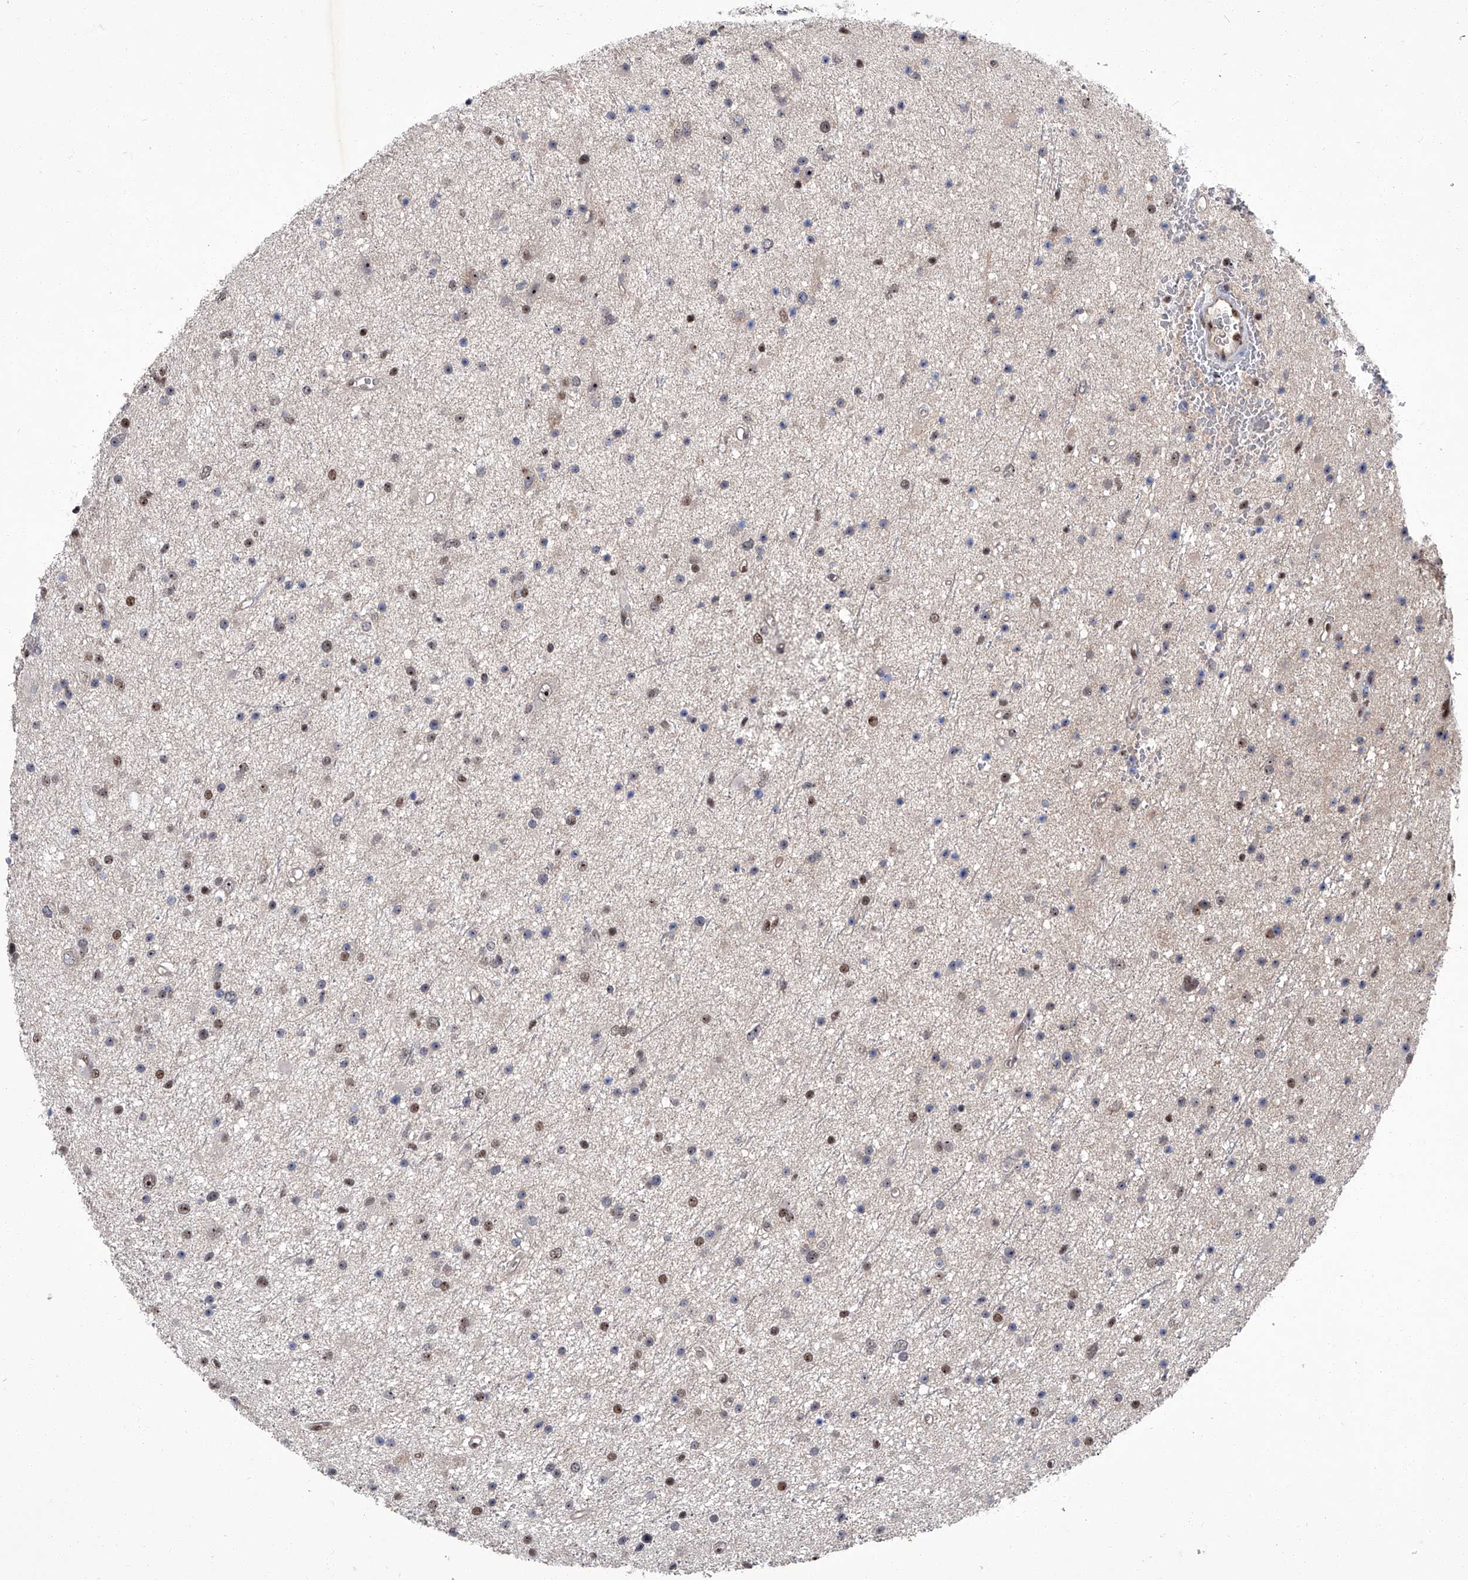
{"staining": {"intensity": "moderate", "quantity": "<25%", "location": "nuclear"}, "tissue": "glioma", "cell_type": "Tumor cells", "image_type": "cancer", "snomed": [{"axis": "morphology", "description": "Glioma, malignant, Low grade"}, {"axis": "topography", "description": "Cerebral cortex"}], "caption": "Immunohistochemical staining of low-grade glioma (malignant) exhibits low levels of moderate nuclear protein positivity in about <25% of tumor cells.", "gene": "CMTR1", "patient": {"sex": "female", "age": 39}}